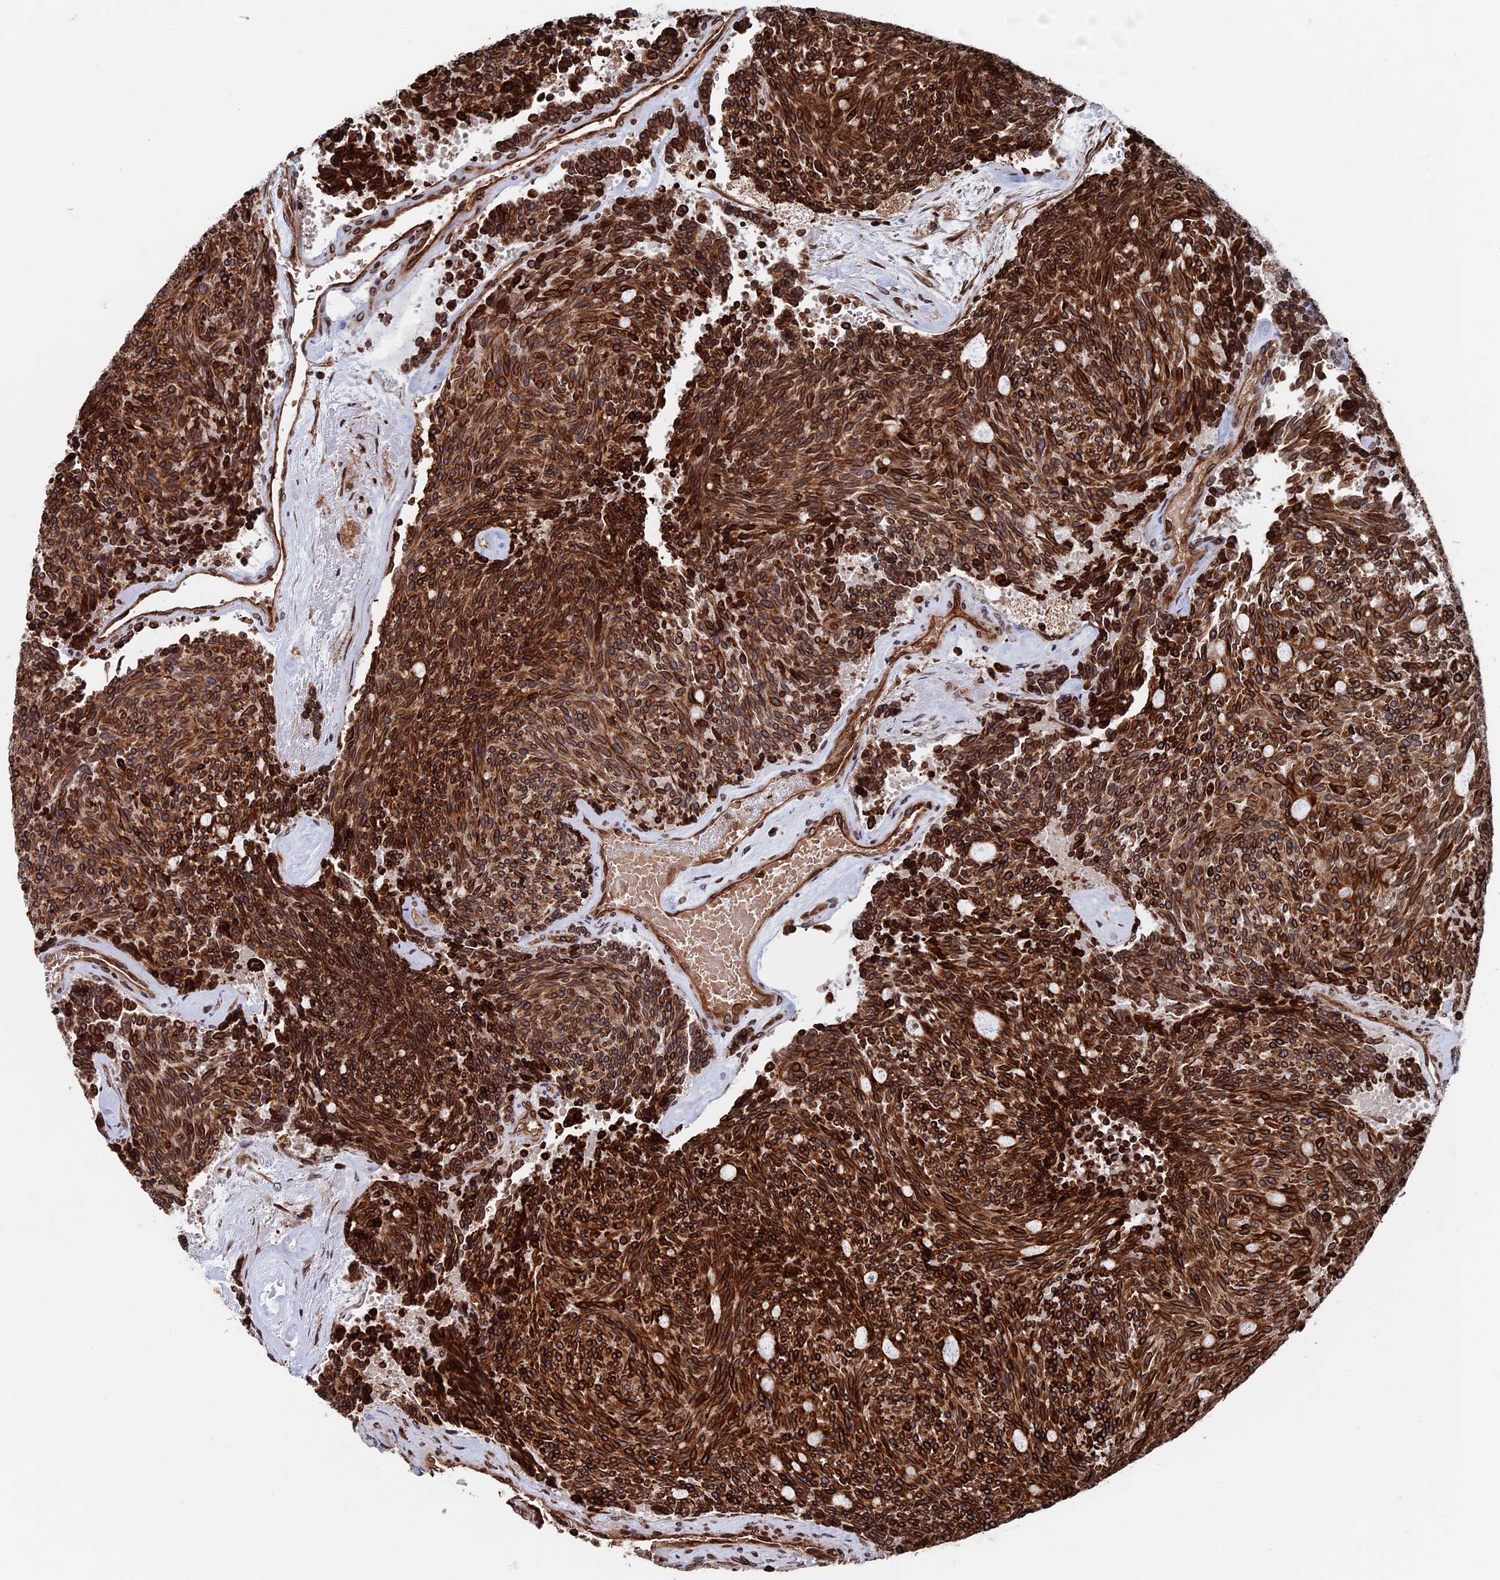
{"staining": {"intensity": "strong", "quantity": ">75%", "location": "cytoplasmic/membranous"}, "tissue": "carcinoid", "cell_type": "Tumor cells", "image_type": "cancer", "snomed": [{"axis": "morphology", "description": "Carcinoid, malignant, NOS"}, {"axis": "topography", "description": "Pancreas"}], "caption": "Immunohistochemical staining of human malignant carcinoid reveals high levels of strong cytoplasmic/membranous expression in about >75% of tumor cells.", "gene": "RPUSD1", "patient": {"sex": "female", "age": 54}}